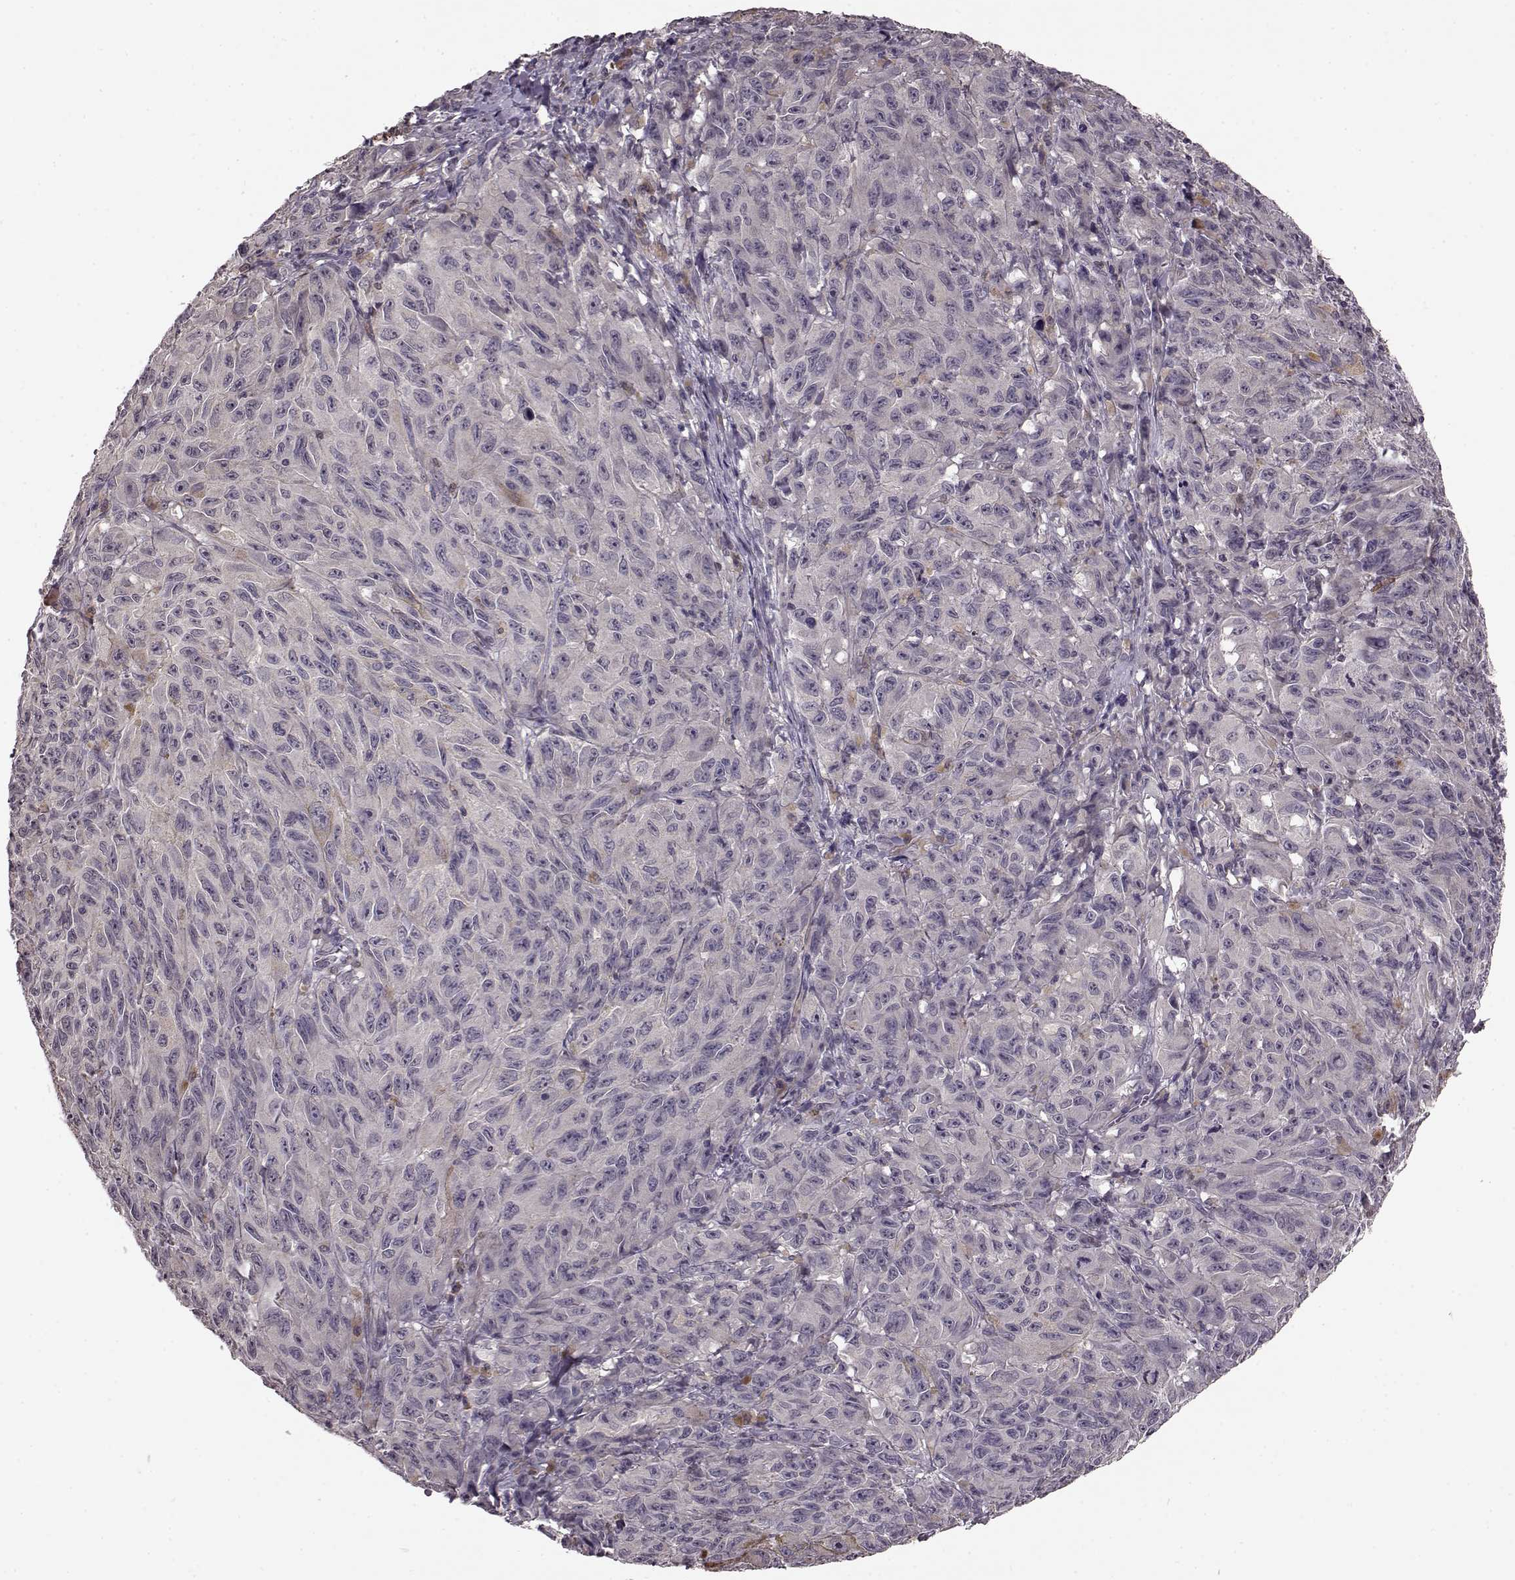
{"staining": {"intensity": "negative", "quantity": "none", "location": "none"}, "tissue": "melanoma", "cell_type": "Tumor cells", "image_type": "cancer", "snomed": [{"axis": "morphology", "description": "Malignant melanoma, NOS"}, {"axis": "topography", "description": "Vulva, labia, clitoris and Bartholin´s gland, NO"}], "caption": "DAB immunohistochemical staining of malignant melanoma exhibits no significant positivity in tumor cells.", "gene": "NRL", "patient": {"sex": "female", "age": 75}}